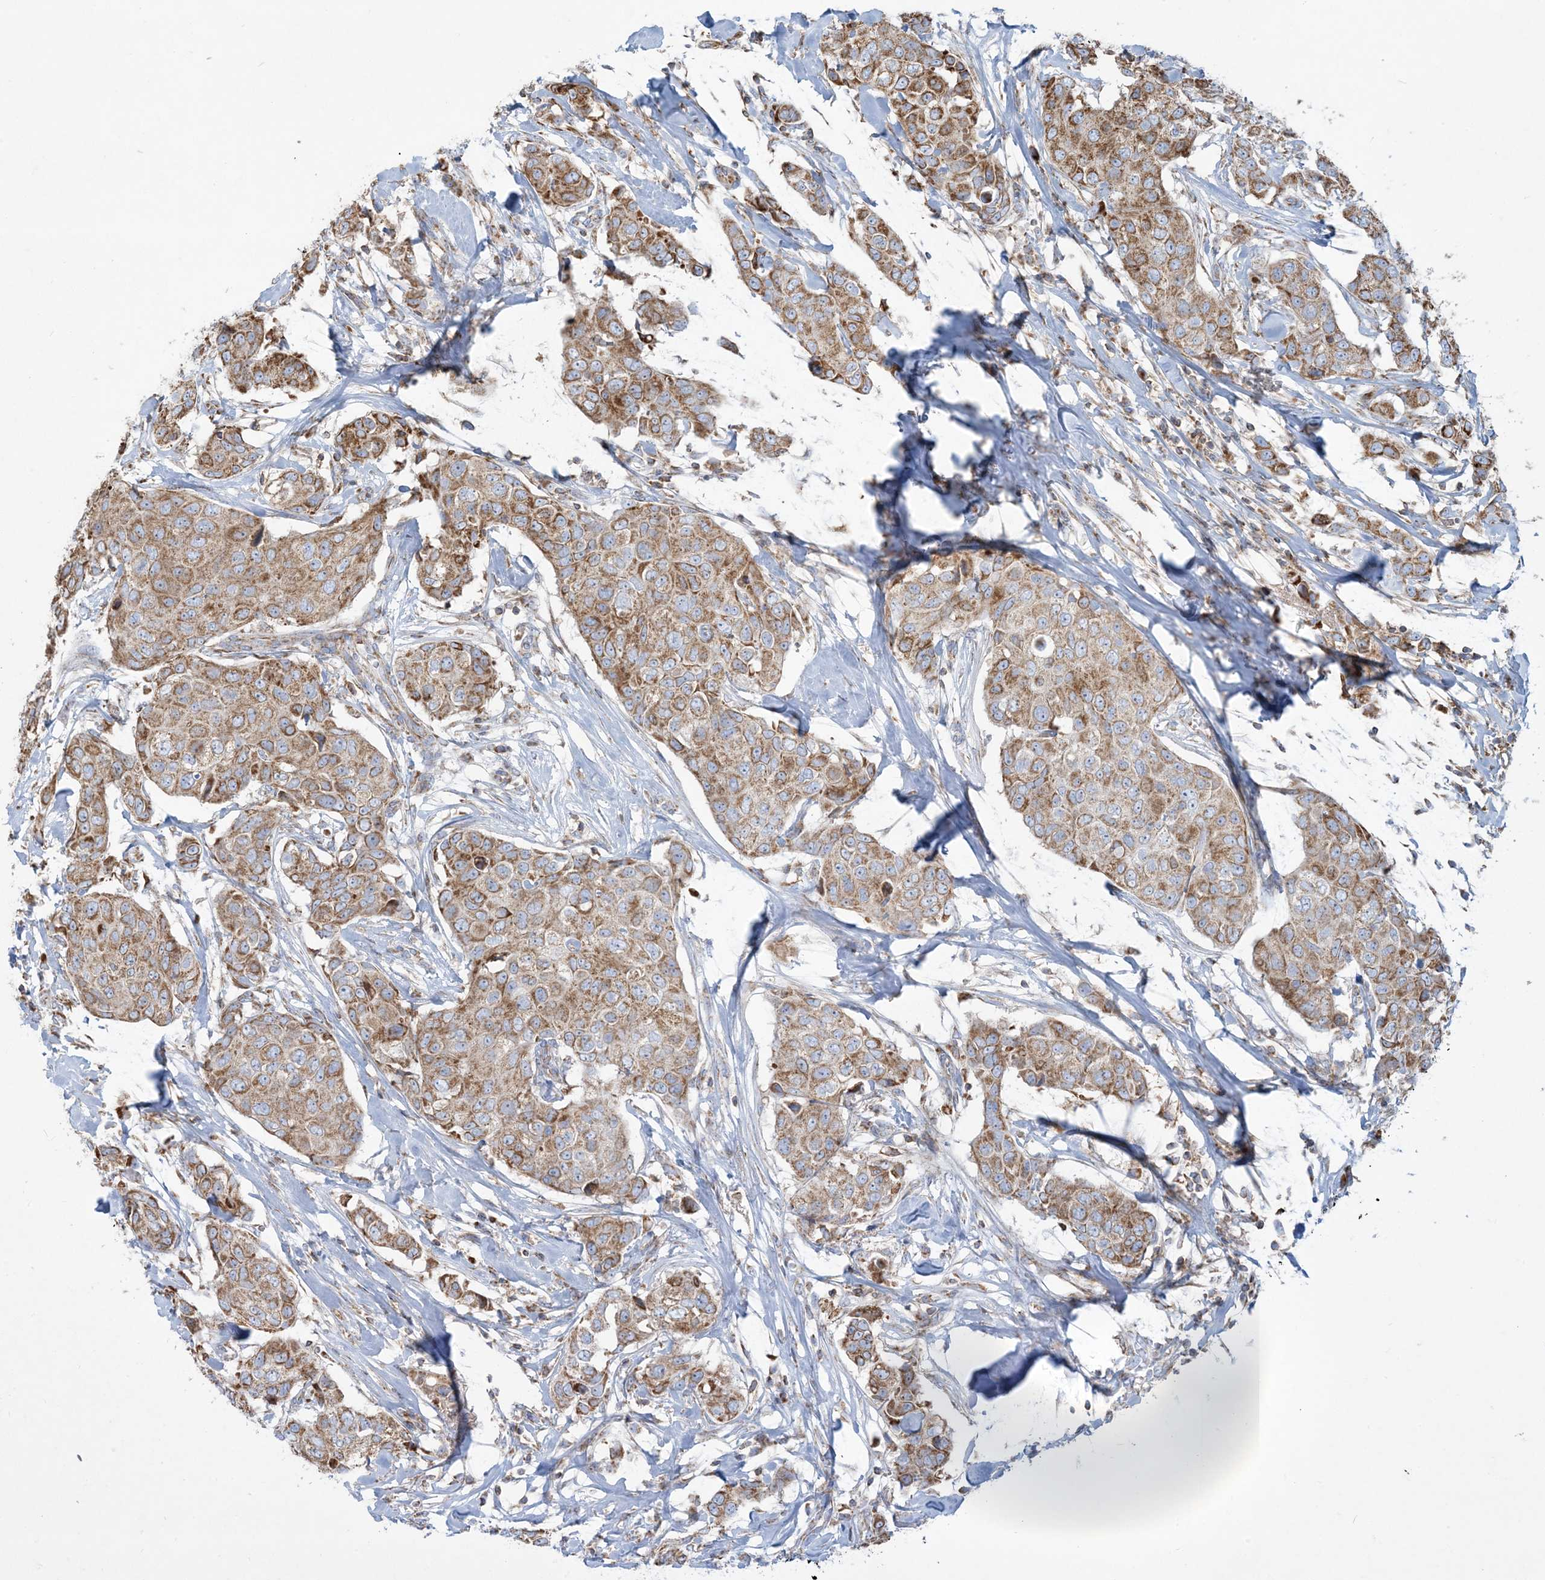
{"staining": {"intensity": "moderate", "quantity": ">75%", "location": "cytoplasmic/membranous"}, "tissue": "breast cancer", "cell_type": "Tumor cells", "image_type": "cancer", "snomed": [{"axis": "morphology", "description": "Duct carcinoma"}, {"axis": "topography", "description": "Breast"}], "caption": "Breast intraductal carcinoma stained for a protein exhibits moderate cytoplasmic/membranous positivity in tumor cells.", "gene": "BEND4", "patient": {"sex": "female", "age": 80}}